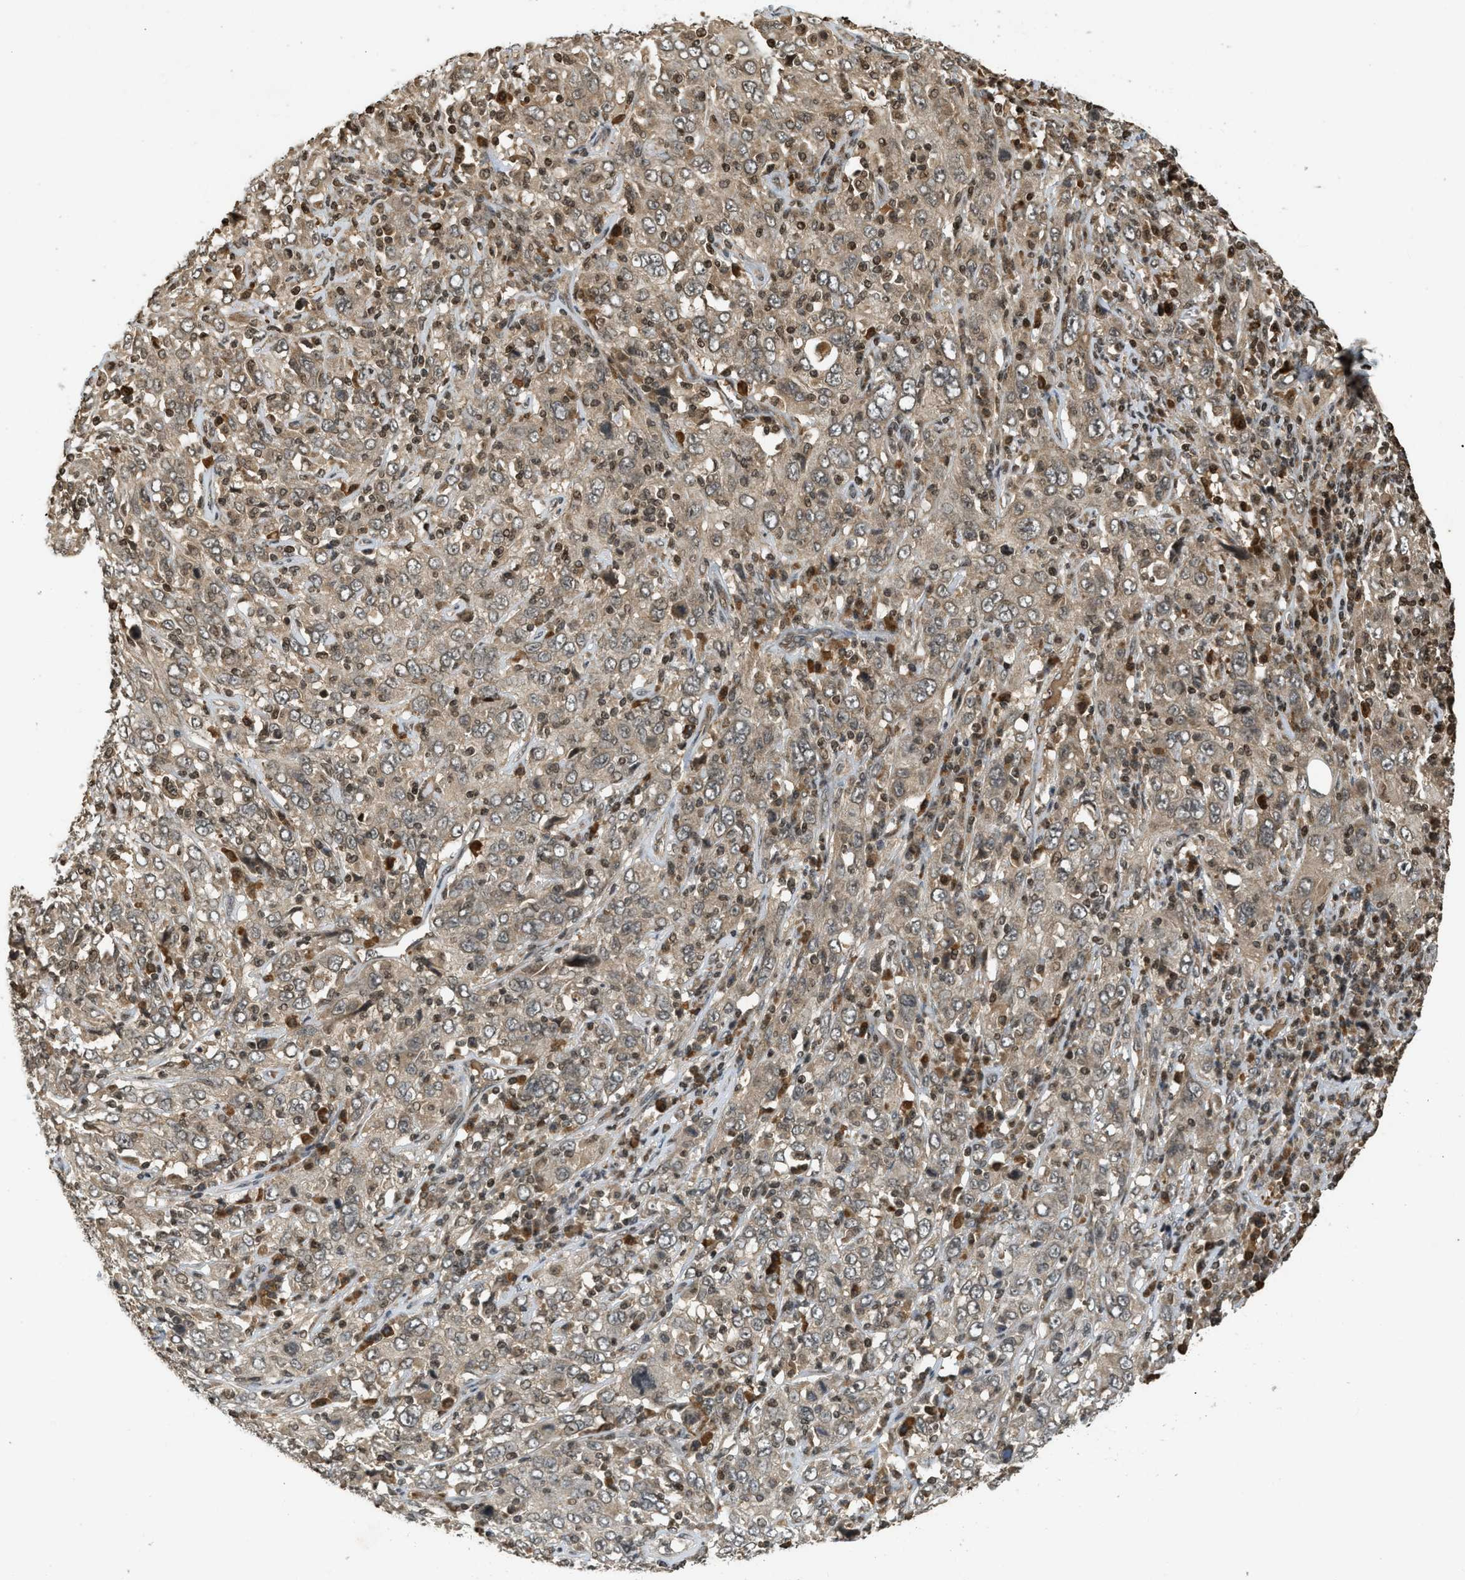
{"staining": {"intensity": "weak", "quantity": ">75%", "location": "cytoplasmic/membranous"}, "tissue": "cervical cancer", "cell_type": "Tumor cells", "image_type": "cancer", "snomed": [{"axis": "morphology", "description": "Squamous cell carcinoma, NOS"}, {"axis": "topography", "description": "Cervix"}], "caption": "The photomicrograph displays immunohistochemical staining of cervical cancer (squamous cell carcinoma). There is weak cytoplasmic/membranous positivity is appreciated in approximately >75% of tumor cells.", "gene": "SIAH1", "patient": {"sex": "female", "age": 46}}